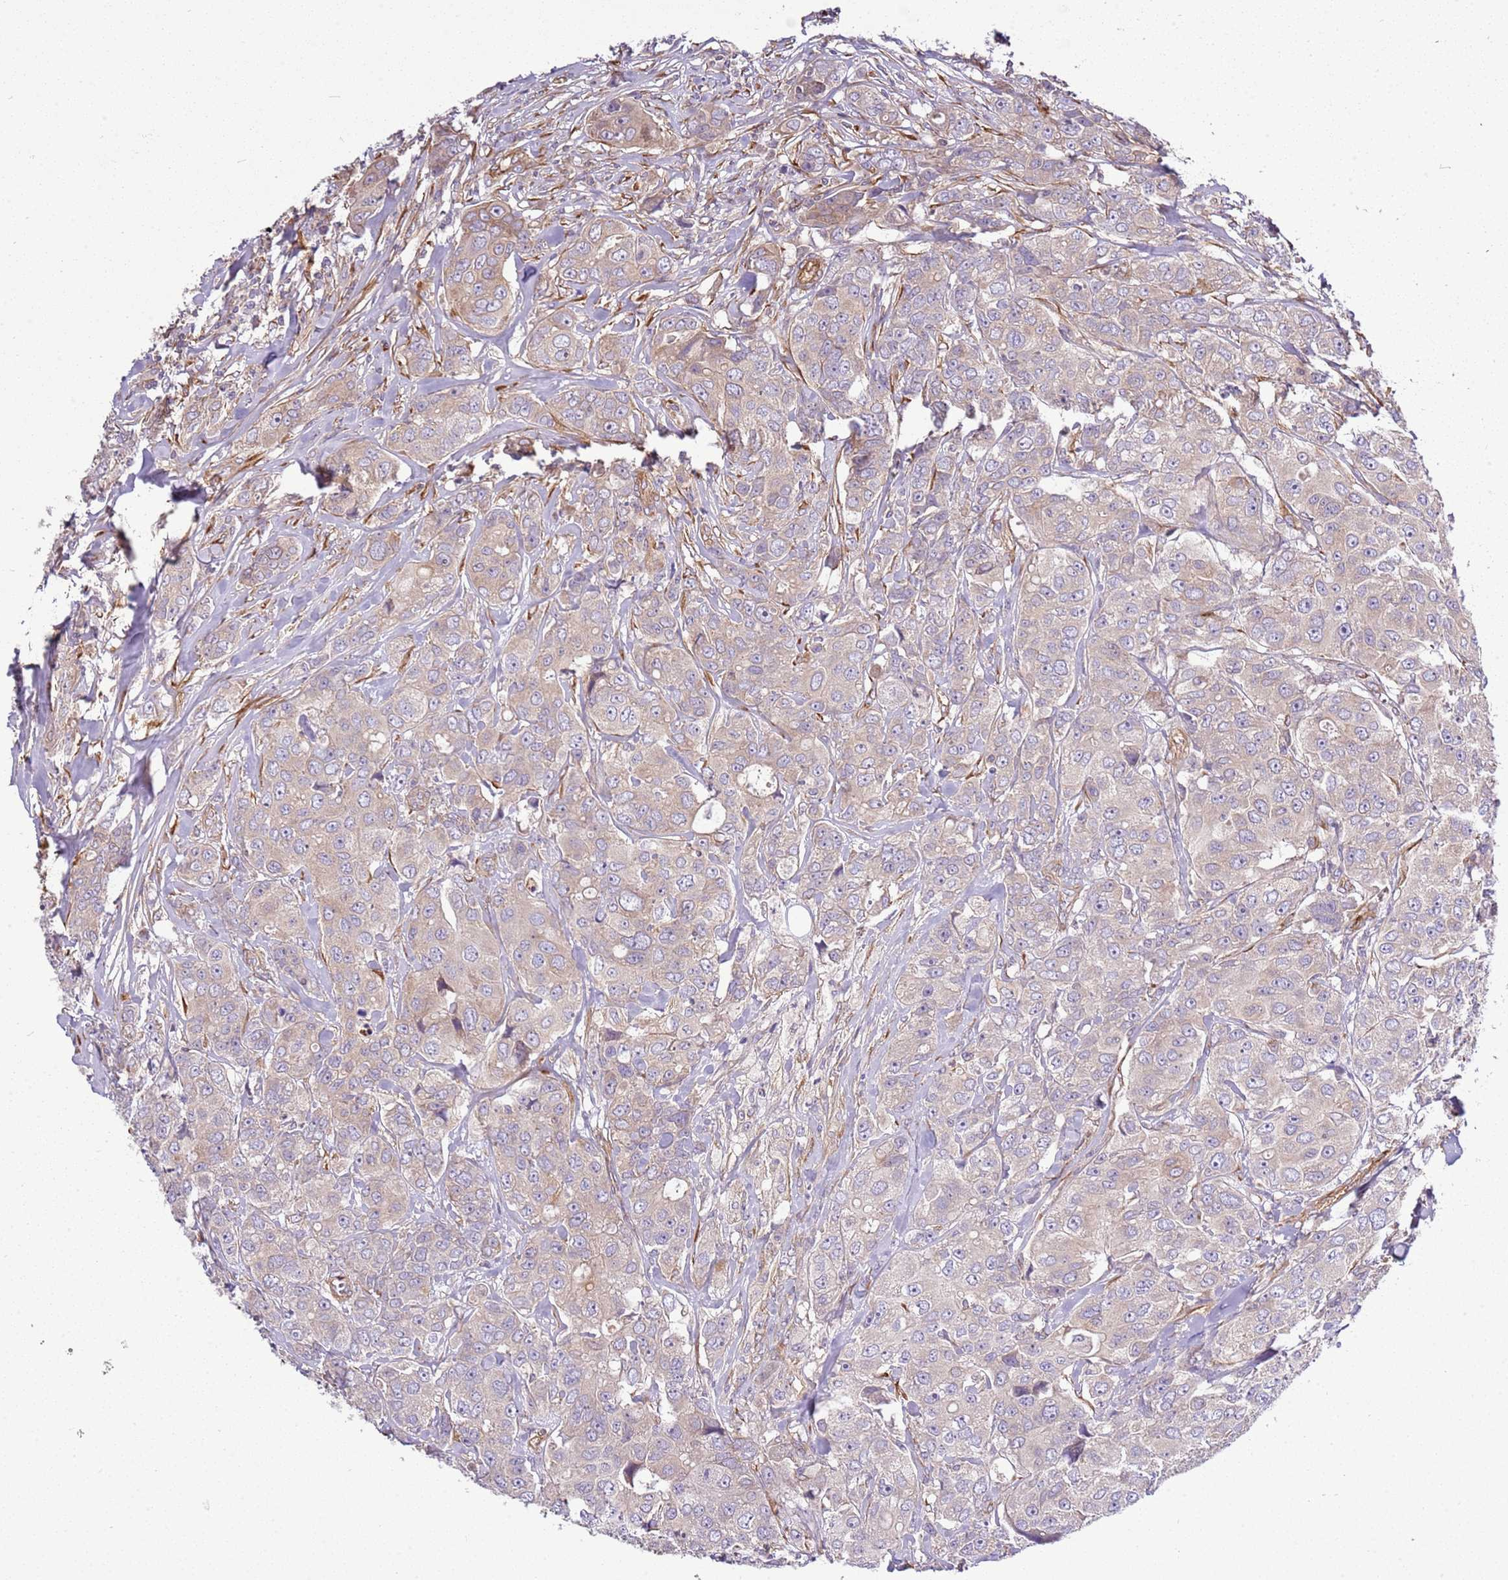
{"staining": {"intensity": "weak", "quantity": "<25%", "location": "cytoplasmic/membranous"}, "tissue": "breast cancer", "cell_type": "Tumor cells", "image_type": "cancer", "snomed": [{"axis": "morphology", "description": "Duct carcinoma"}, {"axis": "topography", "description": "Breast"}], "caption": "Human breast cancer (intraductal carcinoma) stained for a protein using immunohistochemistry (IHC) demonstrates no staining in tumor cells.", "gene": "GNL1", "patient": {"sex": "female", "age": 43}}